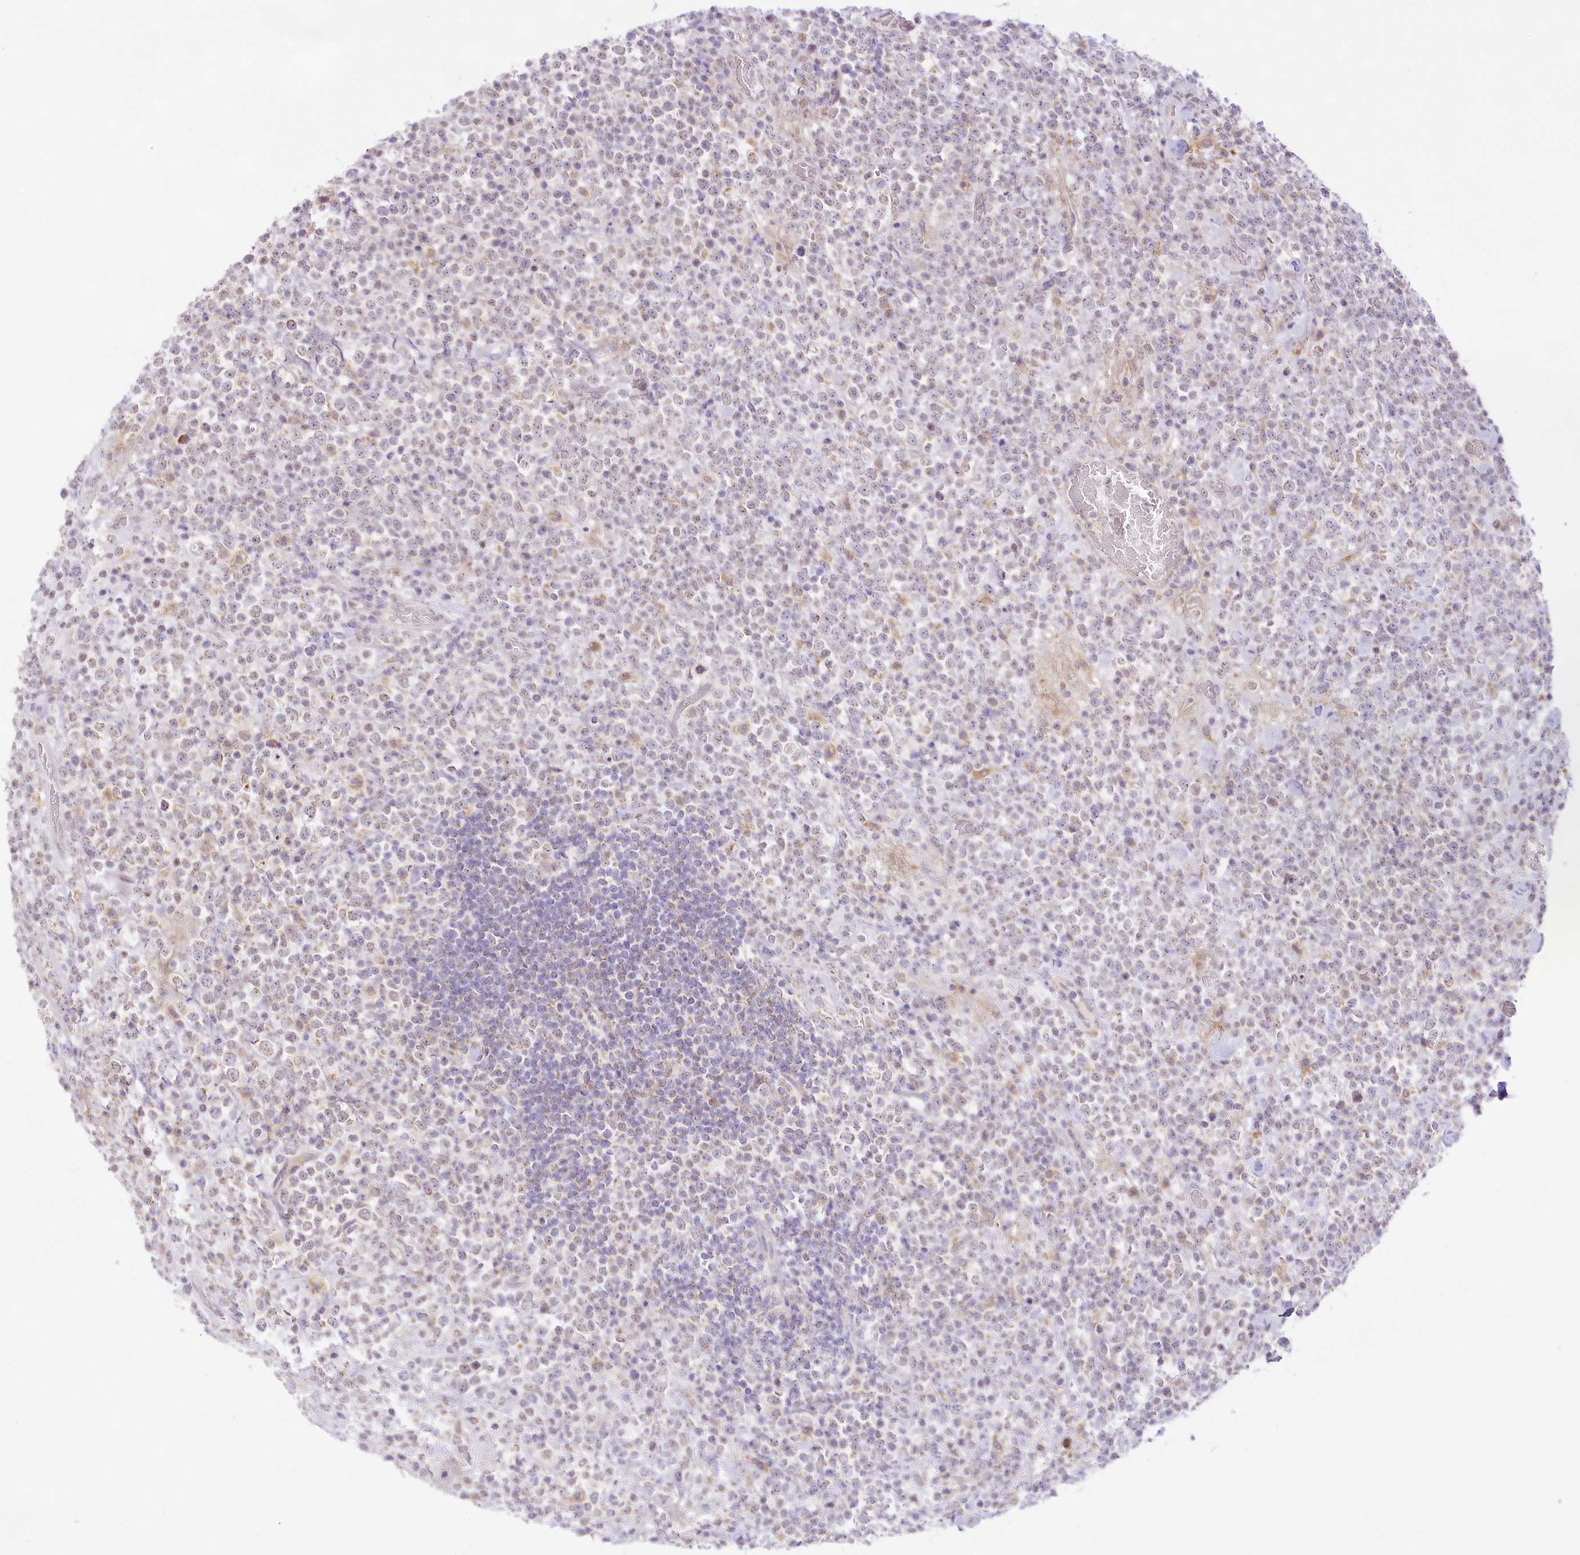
{"staining": {"intensity": "negative", "quantity": "none", "location": "none"}, "tissue": "lymphoma", "cell_type": "Tumor cells", "image_type": "cancer", "snomed": [{"axis": "morphology", "description": "Malignant lymphoma, non-Hodgkin's type, High grade"}, {"axis": "topography", "description": "Colon"}], "caption": "This micrograph is of malignant lymphoma, non-Hodgkin's type (high-grade) stained with immunohistochemistry to label a protein in brown with the nuclei are counter-stained blue. There is no expression in tumor cells.", "gene": "CCDC30", "patient": {"sex": "female", "age": 53}}